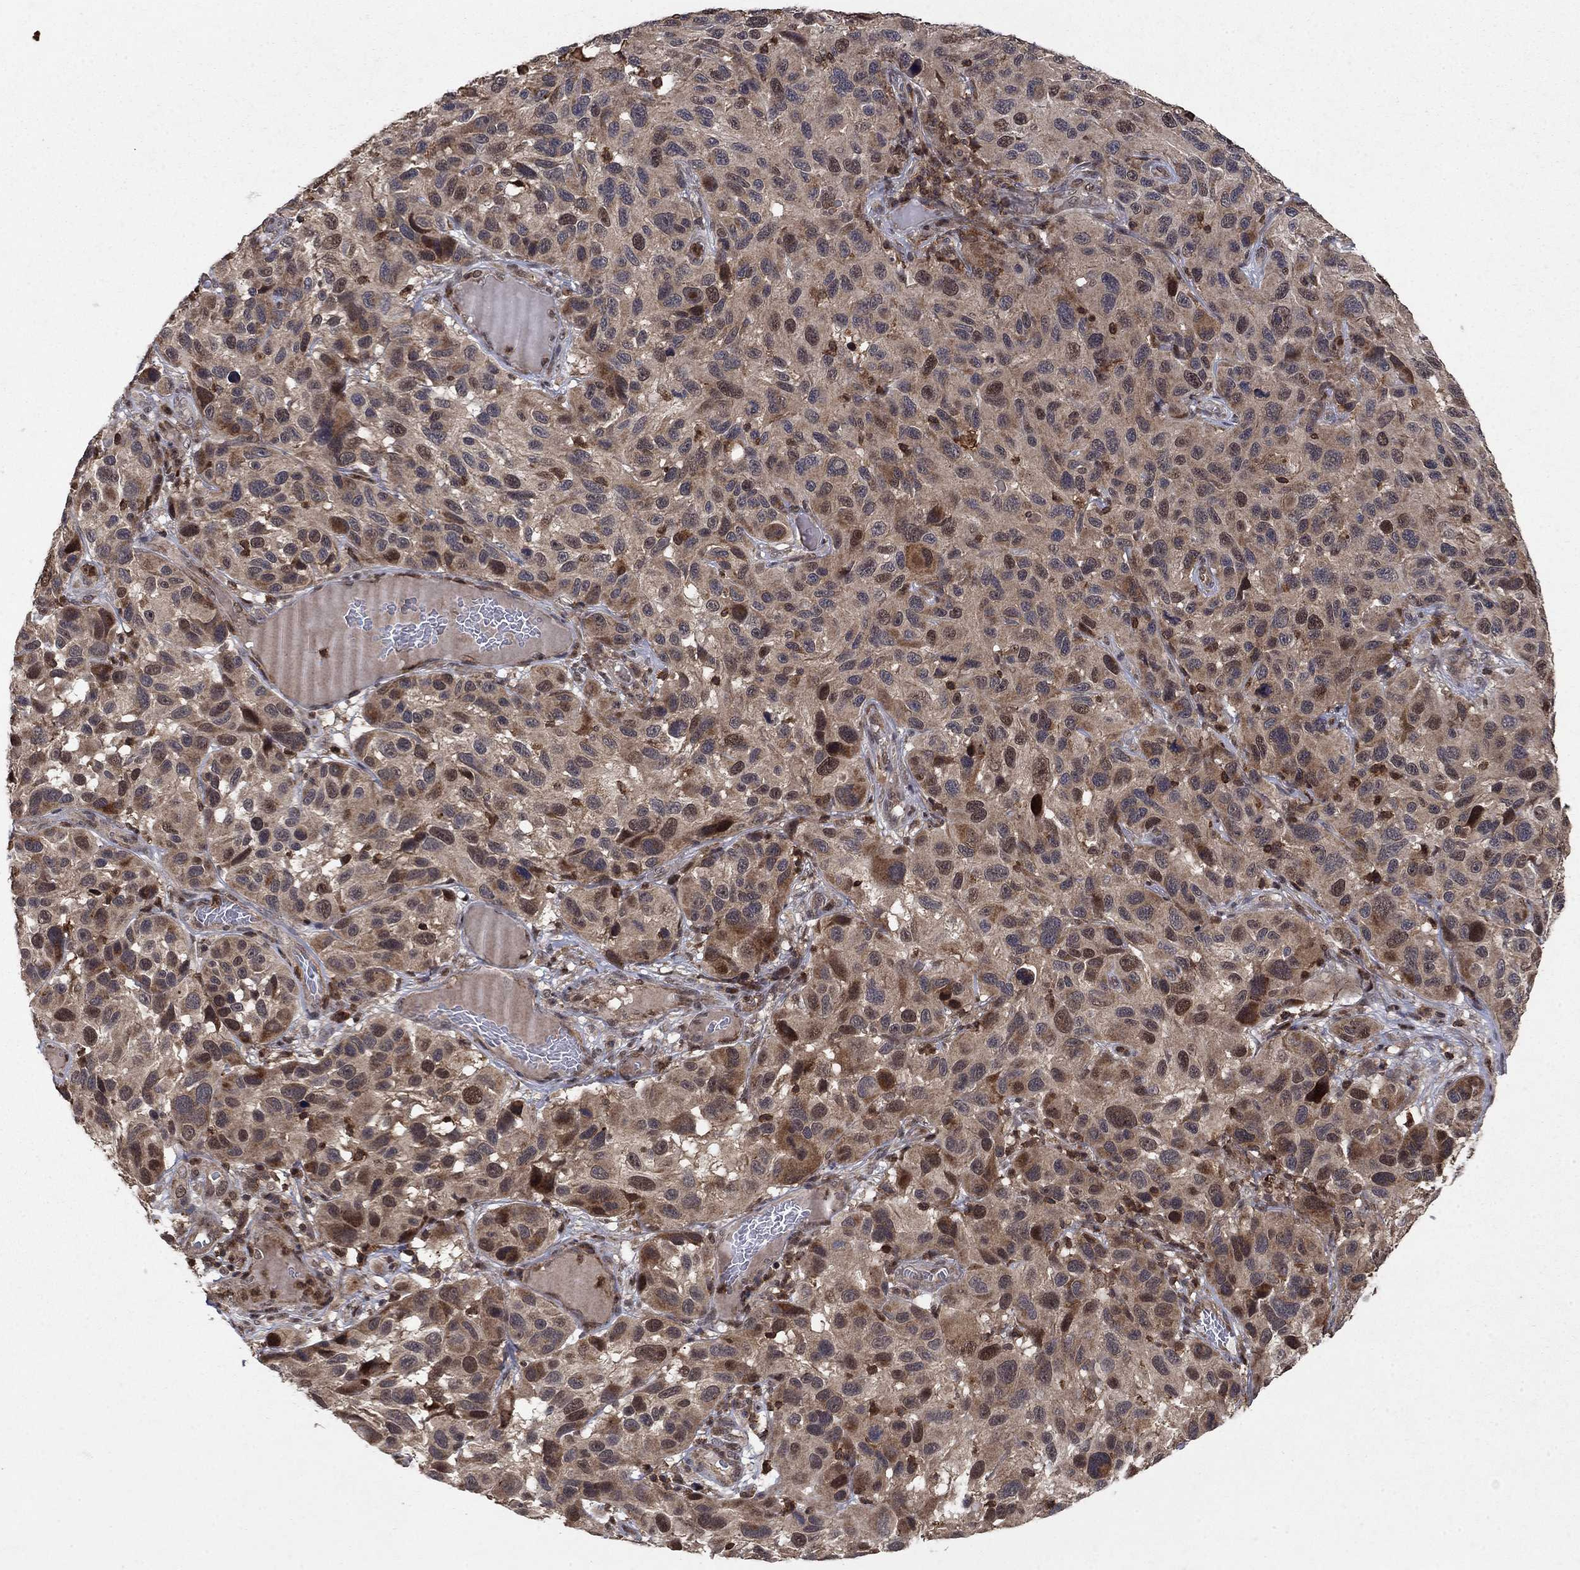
{"staining": {"intensity": "strong", "quantity": "<25%", "location": "cytoplasmic/membranous,nuclear"}, "tissue": "melanoma", "cell_type": "Tumor cells", "image_type": "cancer", "snomed": [{"axis": "morphology", "description": "Malignant melanoma, NOS"}, {"axis": "topography", "description": "Skin"}], "caption": "IHC of human malignant melanoma shows medium levels of strong cytoplasmic/membranous and nuclear positivity in approximately <25% of tumor cells.", "gene": "CCDC66", "patient": {"sex": "male", "age": 53}}